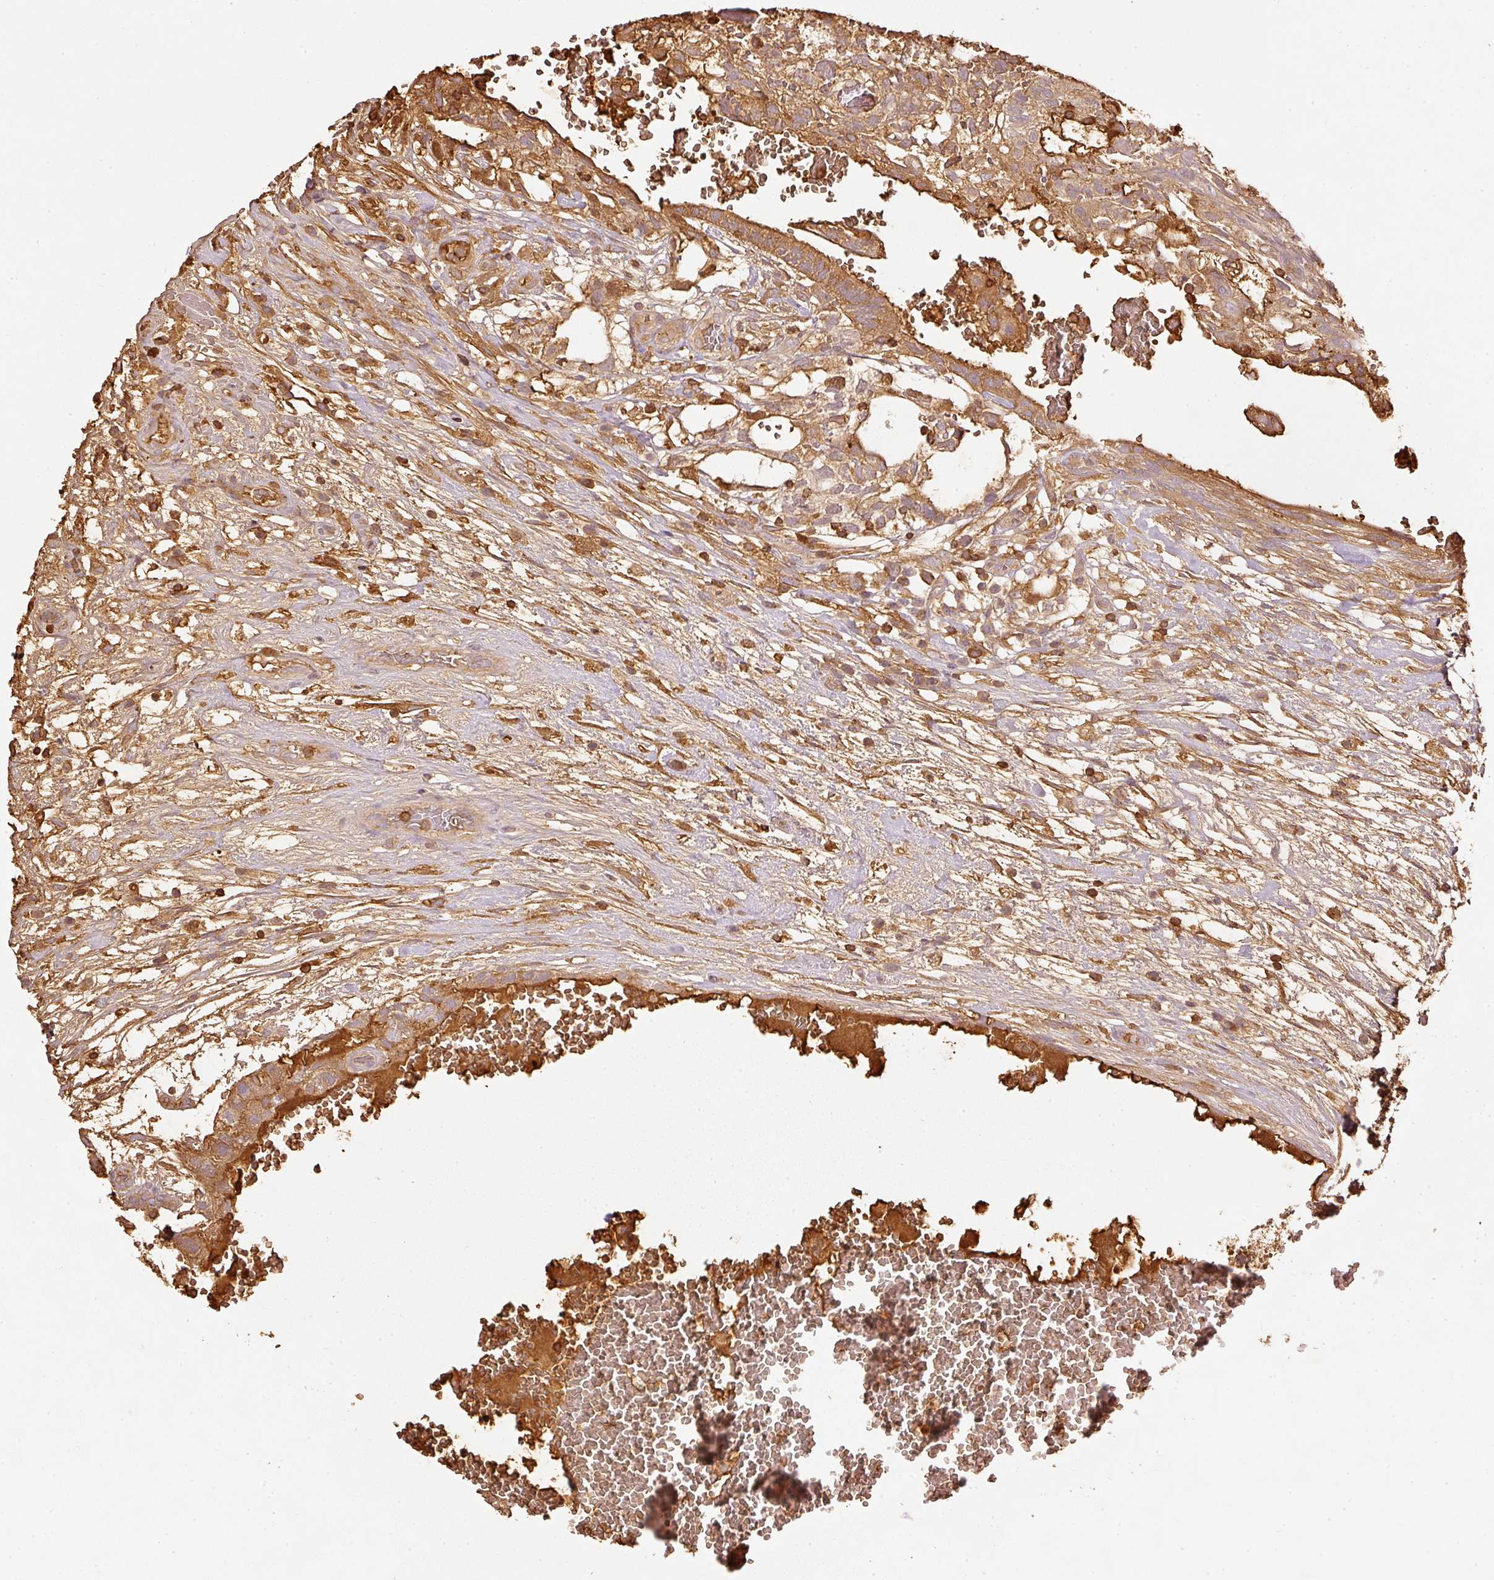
{"staining": {"intensity": "moderate", "quantity": "25%-75%", "location": "cytoplasmic/membranous"}, "tissue": "testis cancer", "cell_type": "Tumor cells", "image_type": "cancer", "snomed": [{"axis": "morphology", "description": "Normal tissue, NOS"}, {"axis": "morphology", "description": "Carcinoma, Embryonal, NOS"}, {"axis": "topography", "description": "Testis"}], "caption": "This histopathology image exhibits immunohistochemistry staining of human testis cancer (embryonal carcinoma), with medium moderate cytoplasmic/membranous expression in approximately 25%-75% of tumor cells.", "gene": "EVL", "patient": {"sex": "male", "age": 32}}